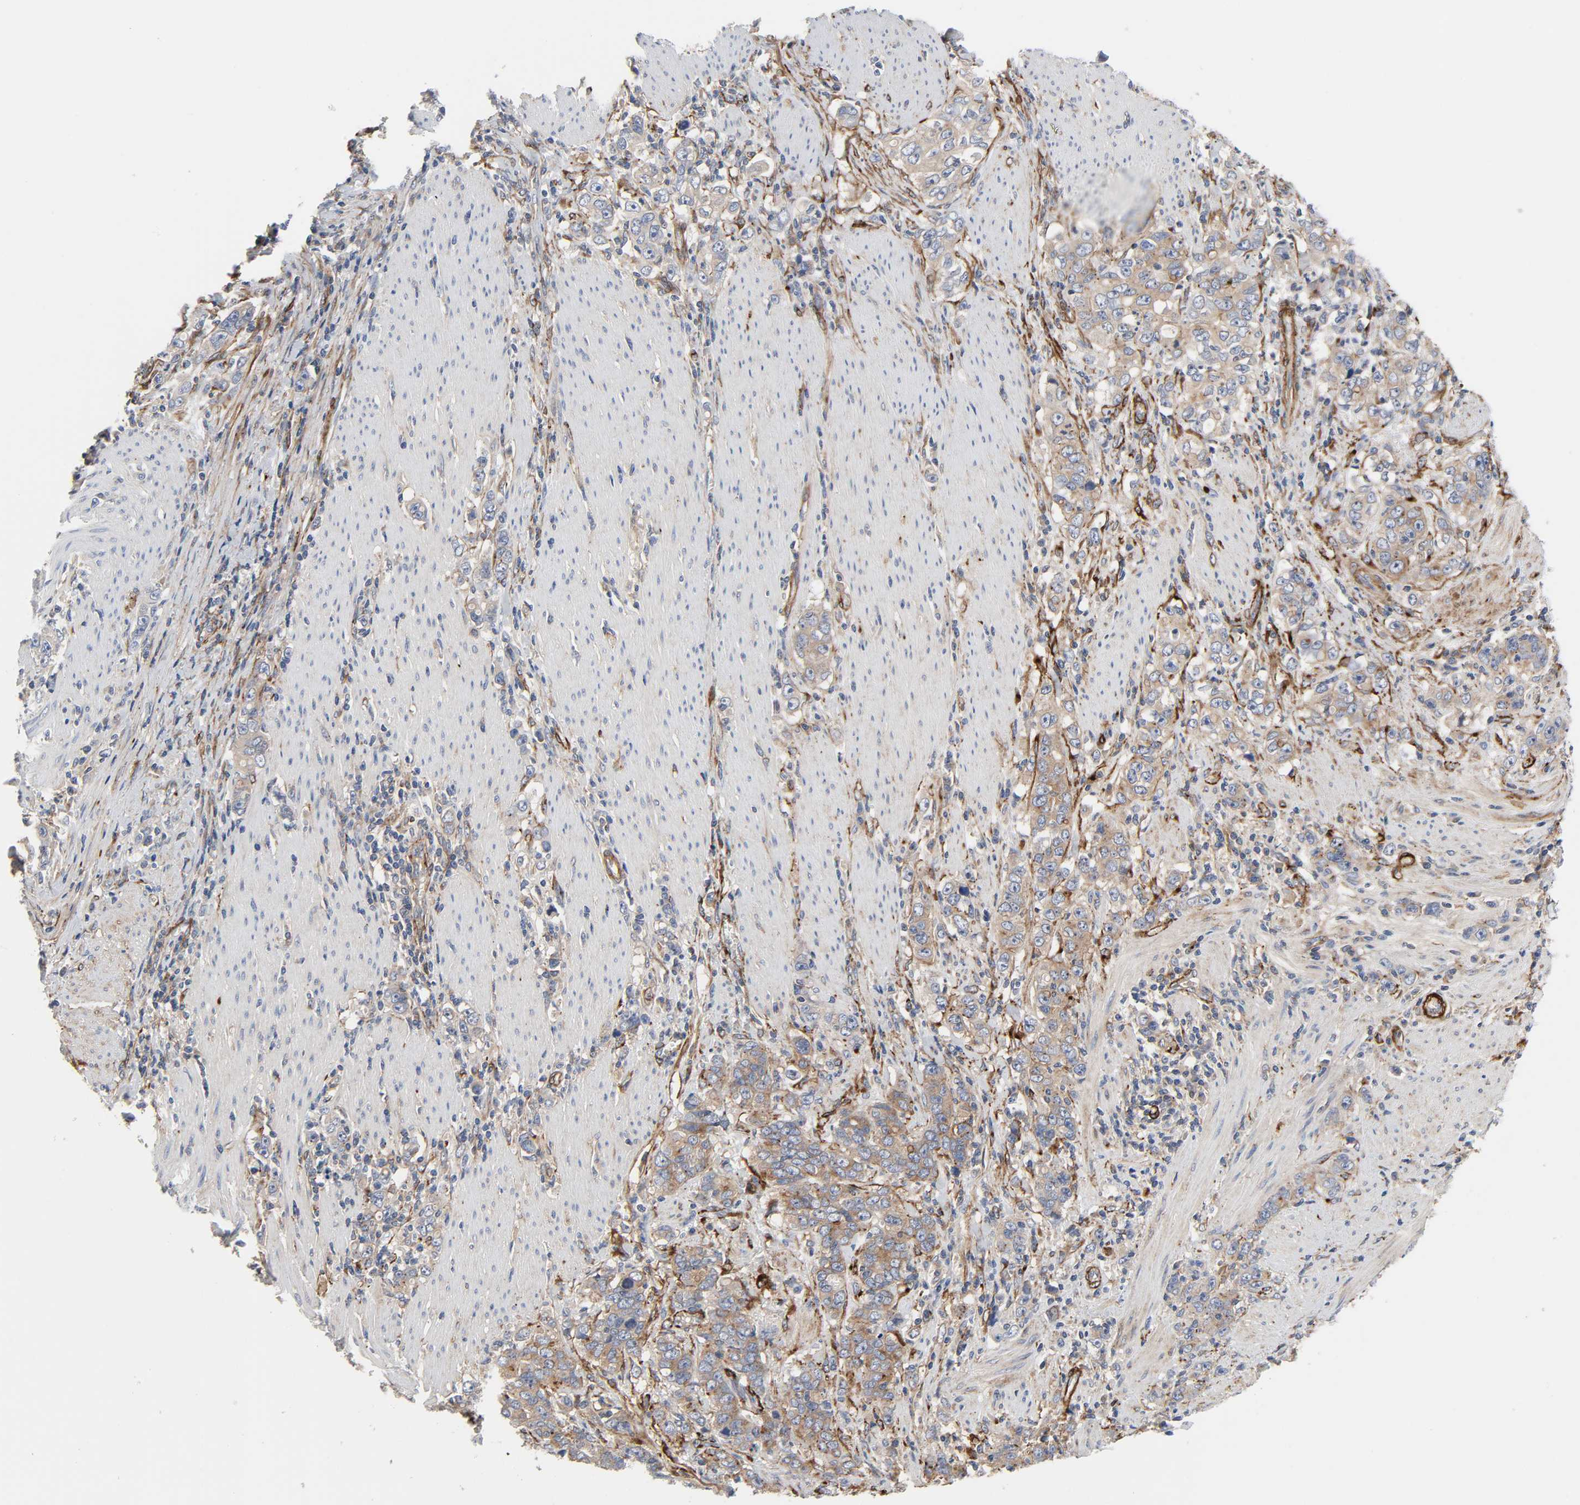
{"staining": {"intensity": "weak", "quantity": ">75%", "location": "cytoplasmic/membranous"}, "tissue": "stomach cancer", "cell_type": "Tumor cells", "image_type": "cancer", "snomed": [{"axis": "morphology", "description": "Adenocarcinoma, NOS"}, {"axis": "topography", "description": "Stomach, lower"}], "caption": "Immunohistochemistry image of stomach cancer stained for a protein (brown), which demonstrates low levels of weak cytoplasmic/membranous staining in approximately >75% of tumor cells.", "gene": "ARHGAP1", "patient": {"sex": "female", "age": 72}}